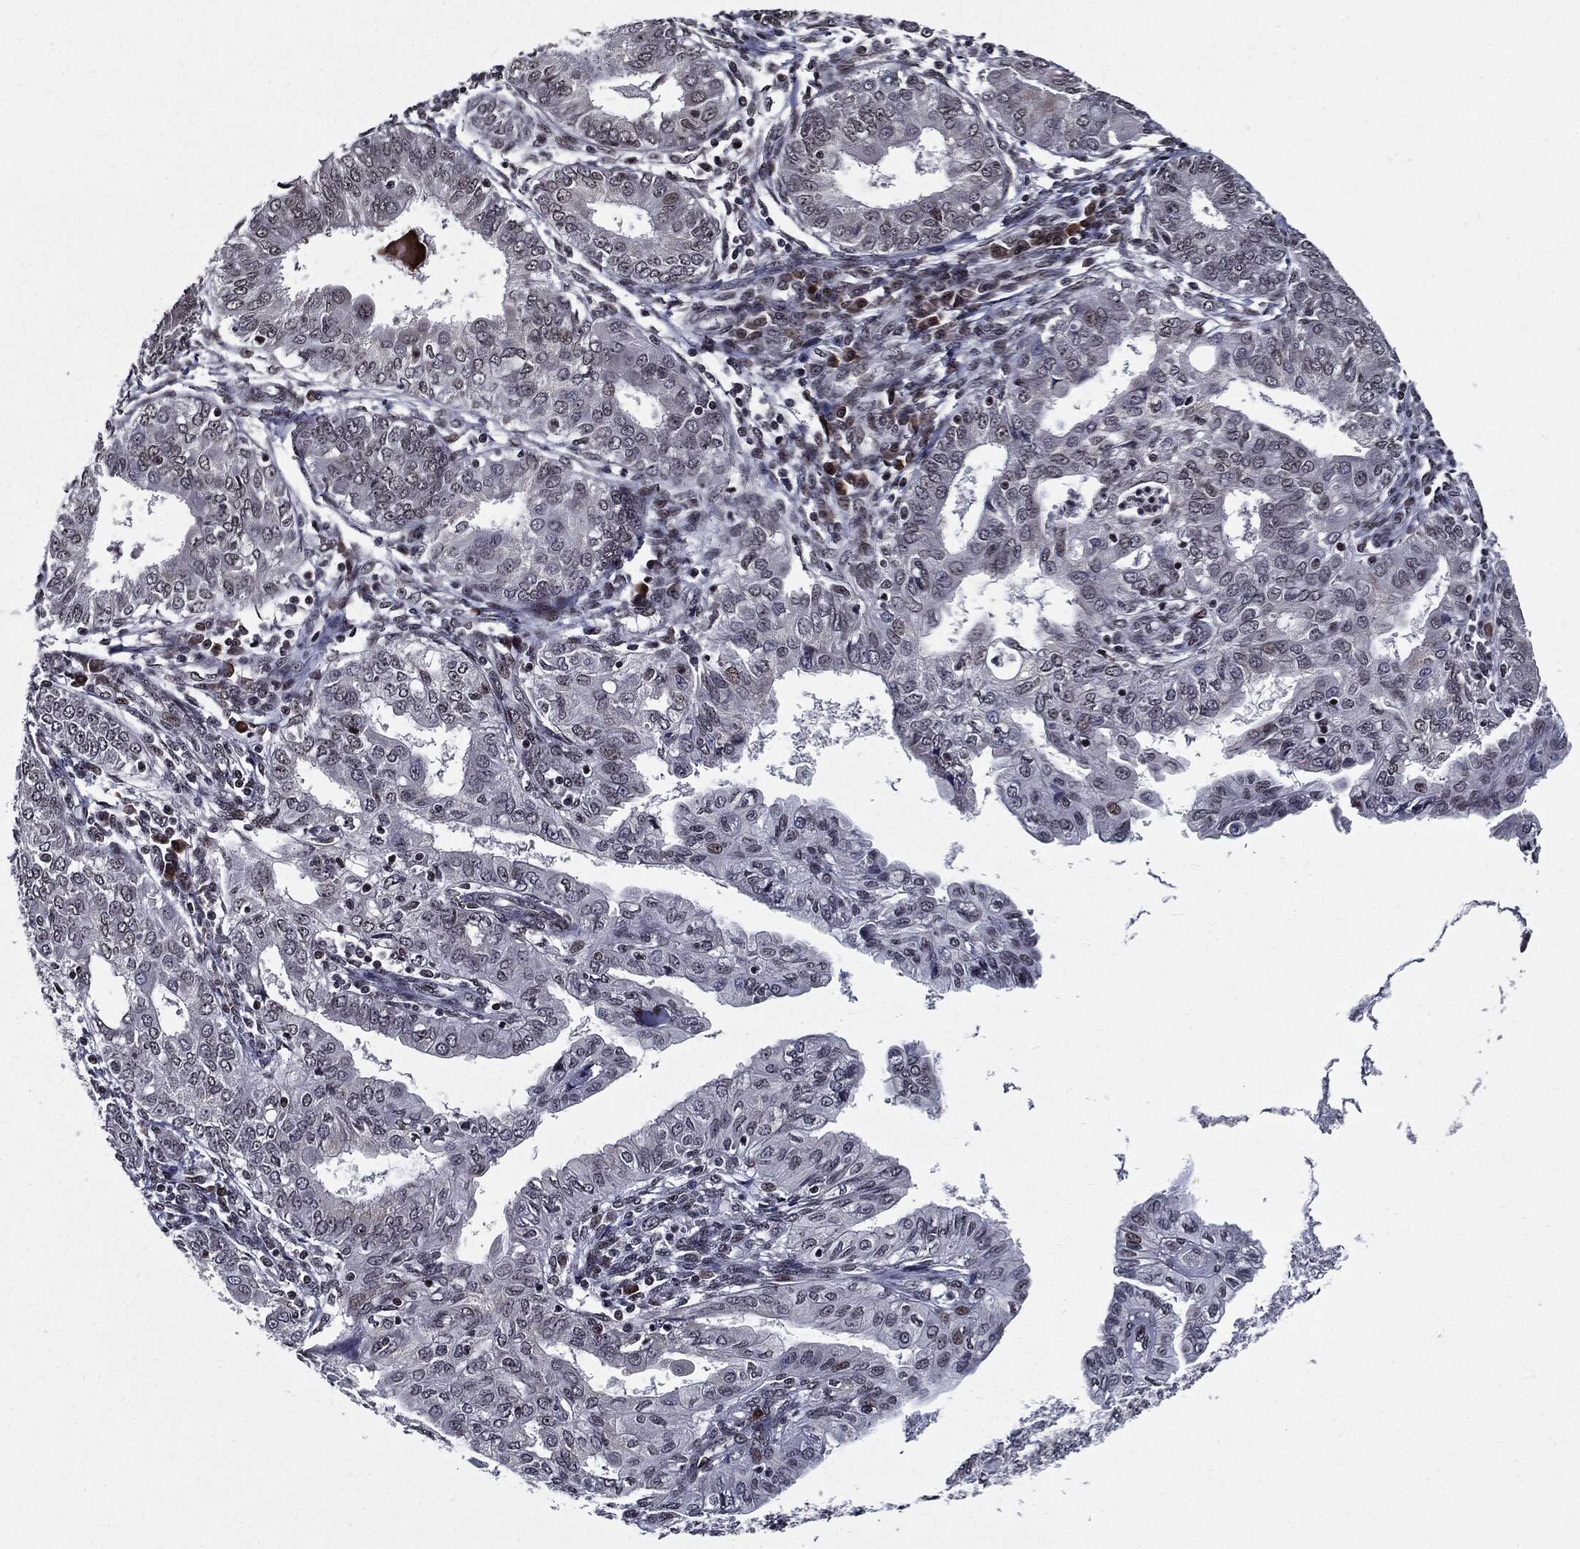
{"staining": {"intensity": "negative", "quantity": "none", "location": "none"}, "tissue": "endometrial cancer", "cell_type": "Tumor cells", "image_type": "cancer", "snomed": [{"axis": "morphology", "description": "Adenocarcinoma, NOS"}, {"axis": "topography", "description": "Endometrium"}], "caption": "Image shows no protein positivity in tumor cells of endometrial cancer tissue.", "gene": "ZFP91", "patient": {"sex": "female", "age": 68}}